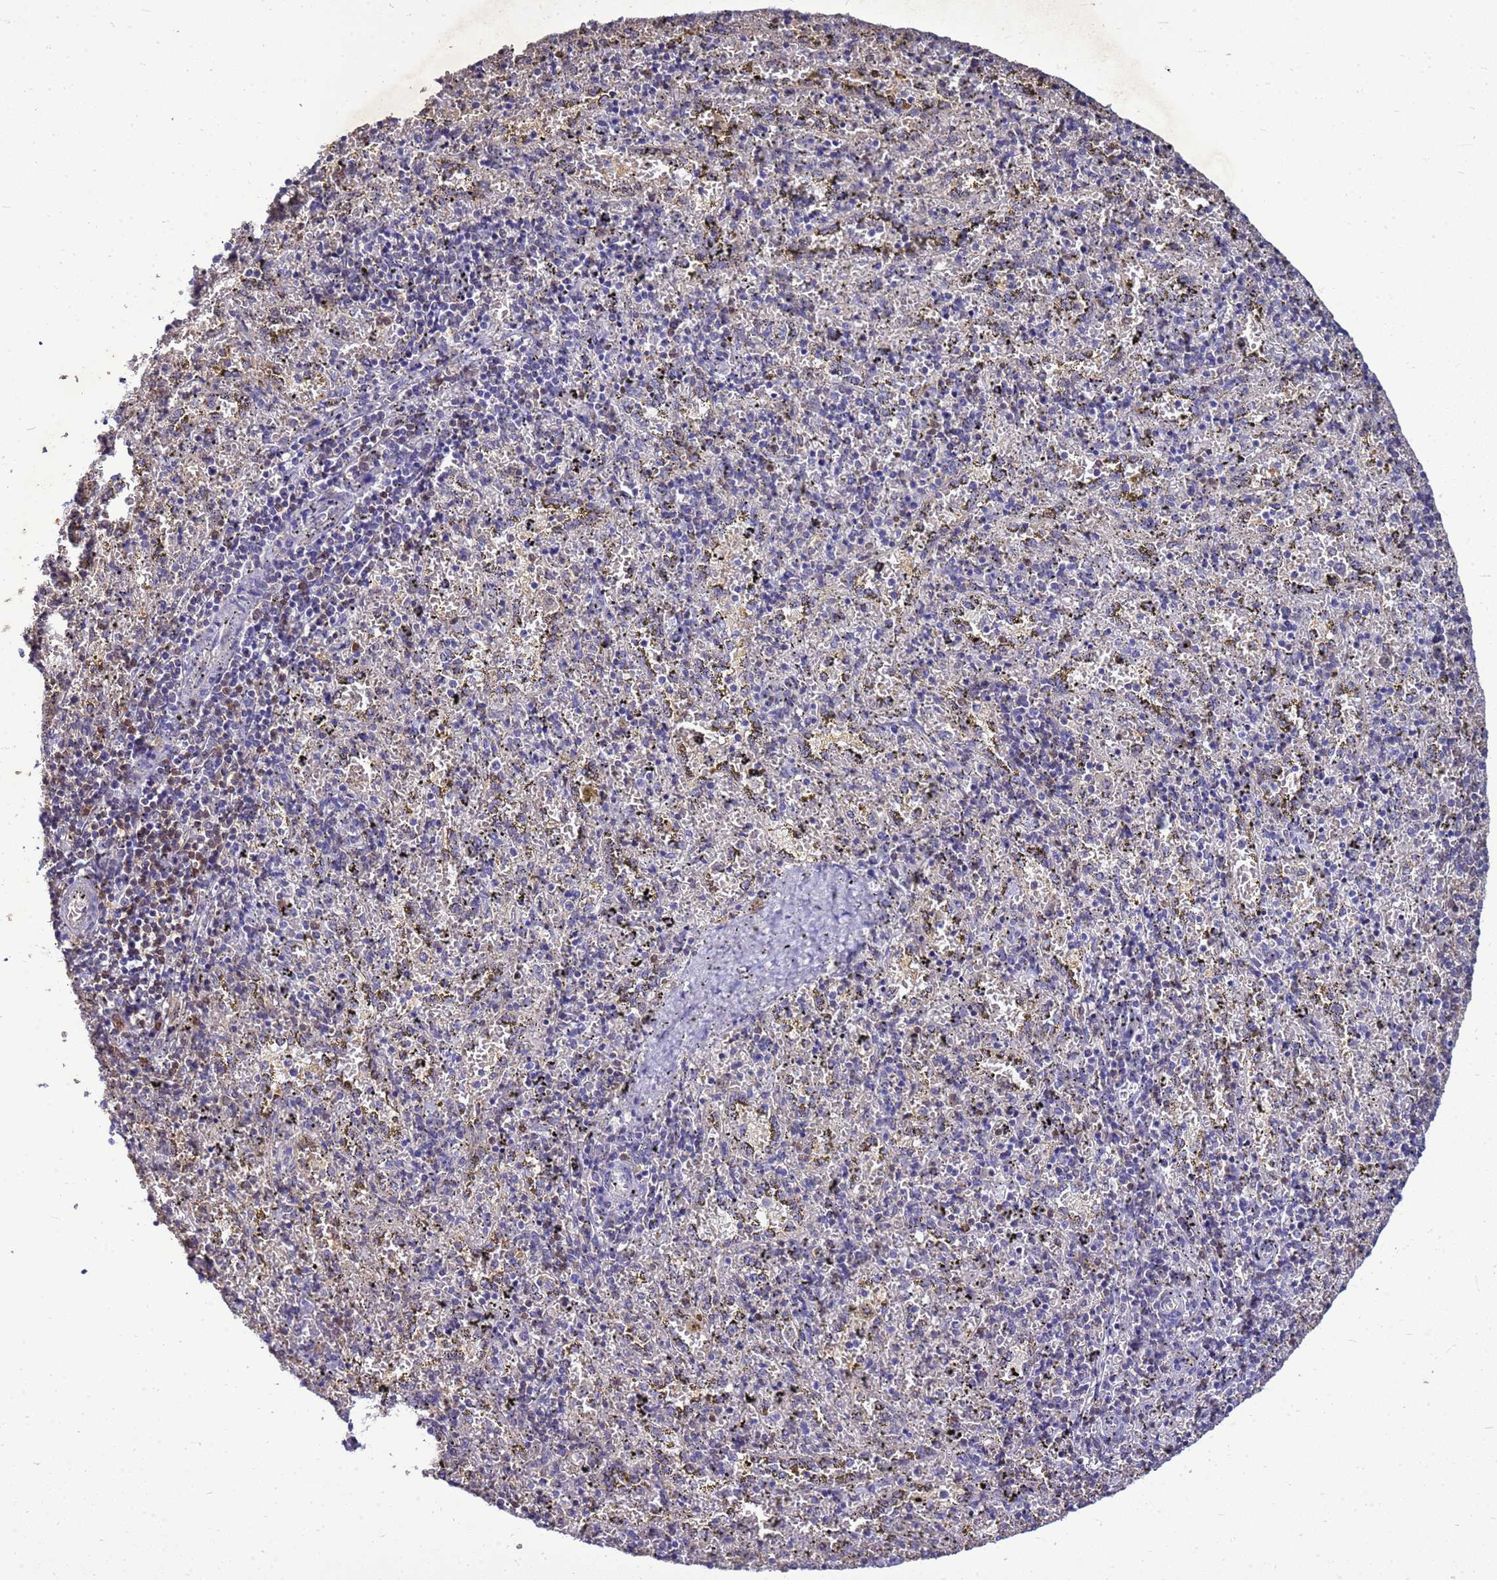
{"staining": {"intensity": "negative", "quantity": "none", "location": "none"}, "tissue": "spleen", "cell_type": "Cells in red pulp", "image_type": "normal", "snomed": [{"axis": "morphology", "description": "Normal tissue, NOS"}, {"axis": "topography", "description": "Spleen"}], "caption": "Immunohistochemical staining of normal spleen reveals no significant staining in cells in red pulp.", "gene": "EIF4EBP3", "patient": {"sex": "male", "age": 11}}